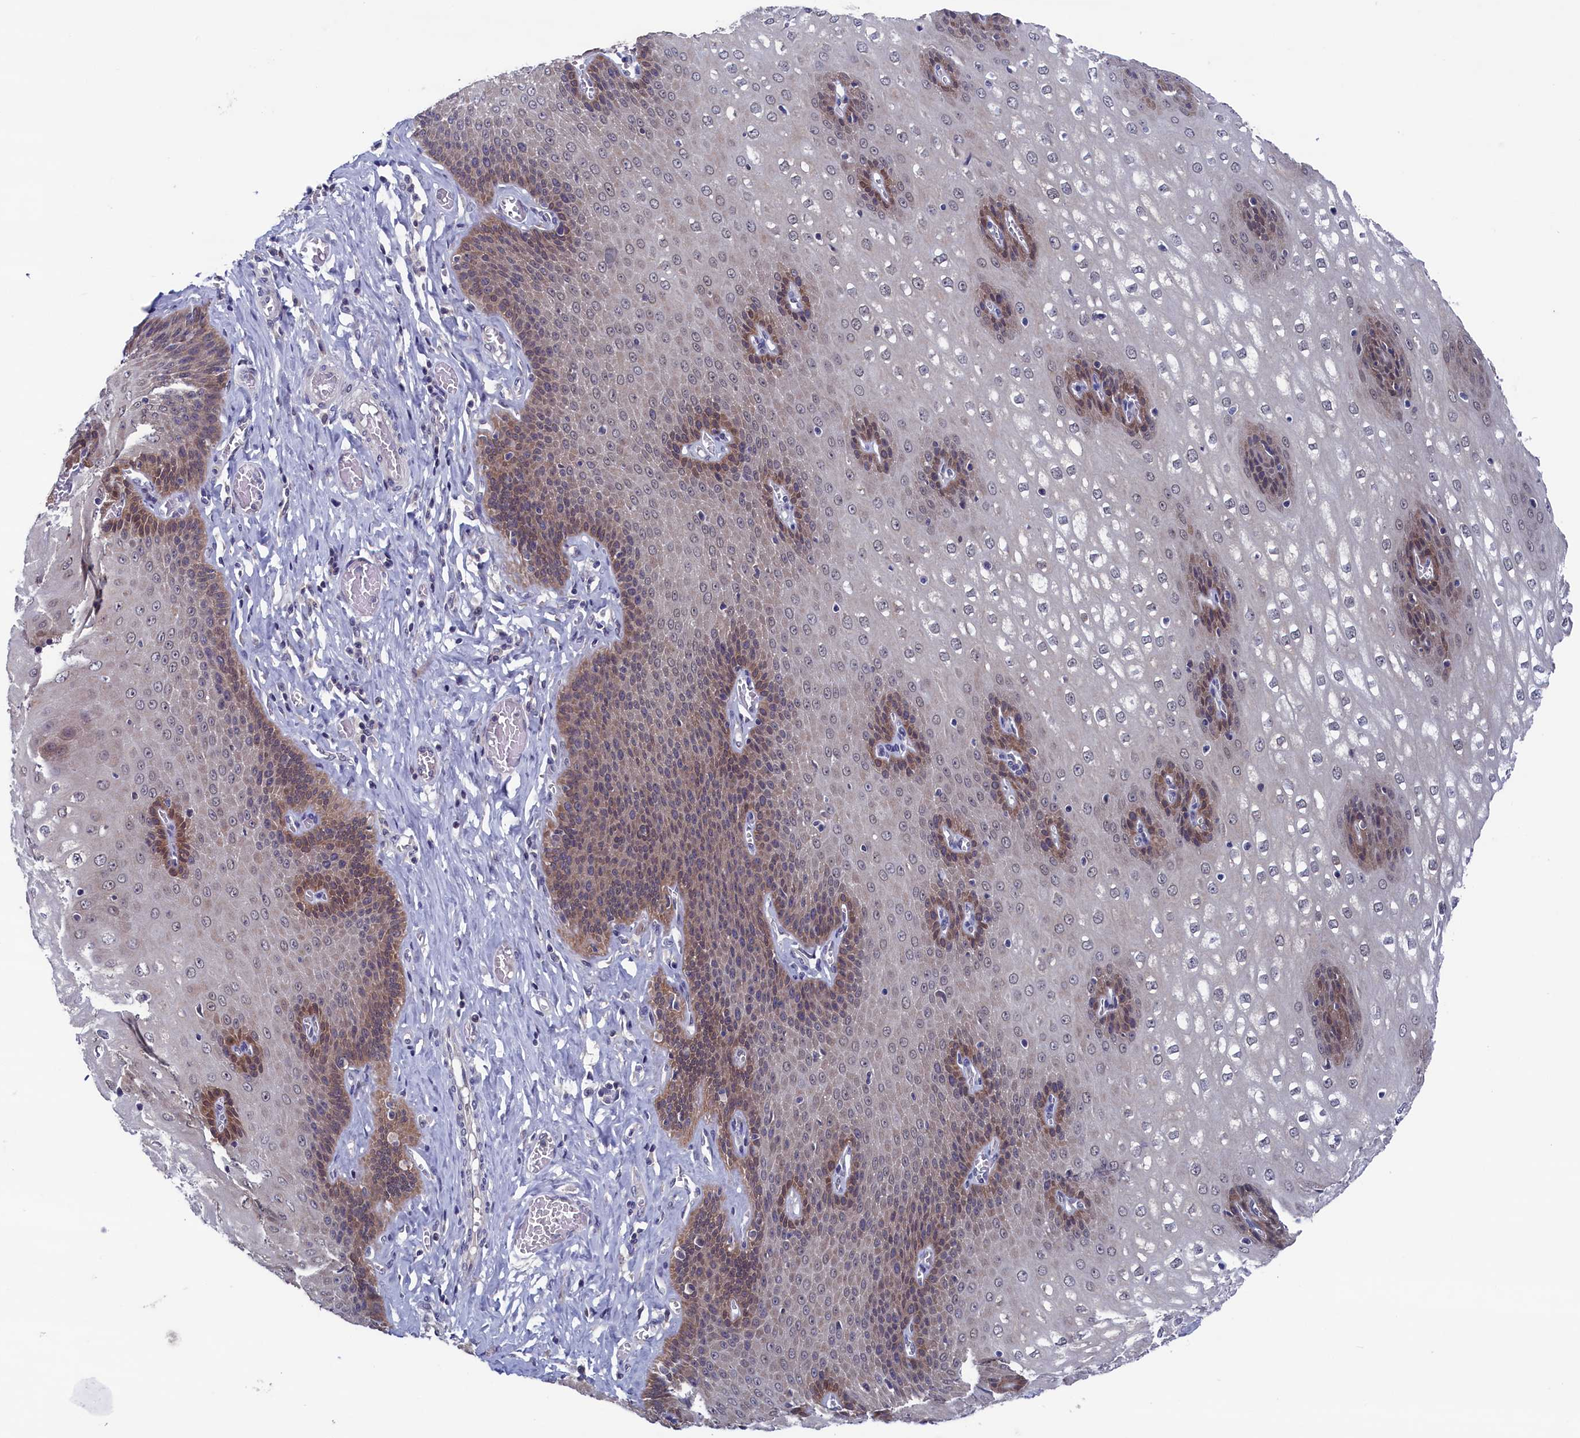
{"staining": {"intensity": "strong", "quantity": "25%-75%", "location": "cytoplasmic/membranous,nuclear"}, "tissue": "esophagus", "cell_type": "Squamous epithelial cells", "image_type": "normal", "snomed": [{"axis": "morphology", "description": "Normal tissue, NOS"}, {"axis": "topography", "description": "Esophagus"}], "caption": "Esophagus stained for a protein displays strong cytoplasmic/membranous,nuclear positivity in squamous epithelial cells. (brown staining indicates protein expression, while blue staining denotes nuclei).", "gene": "SPATA13", "patient": {"sex": "male", "age": 60}}